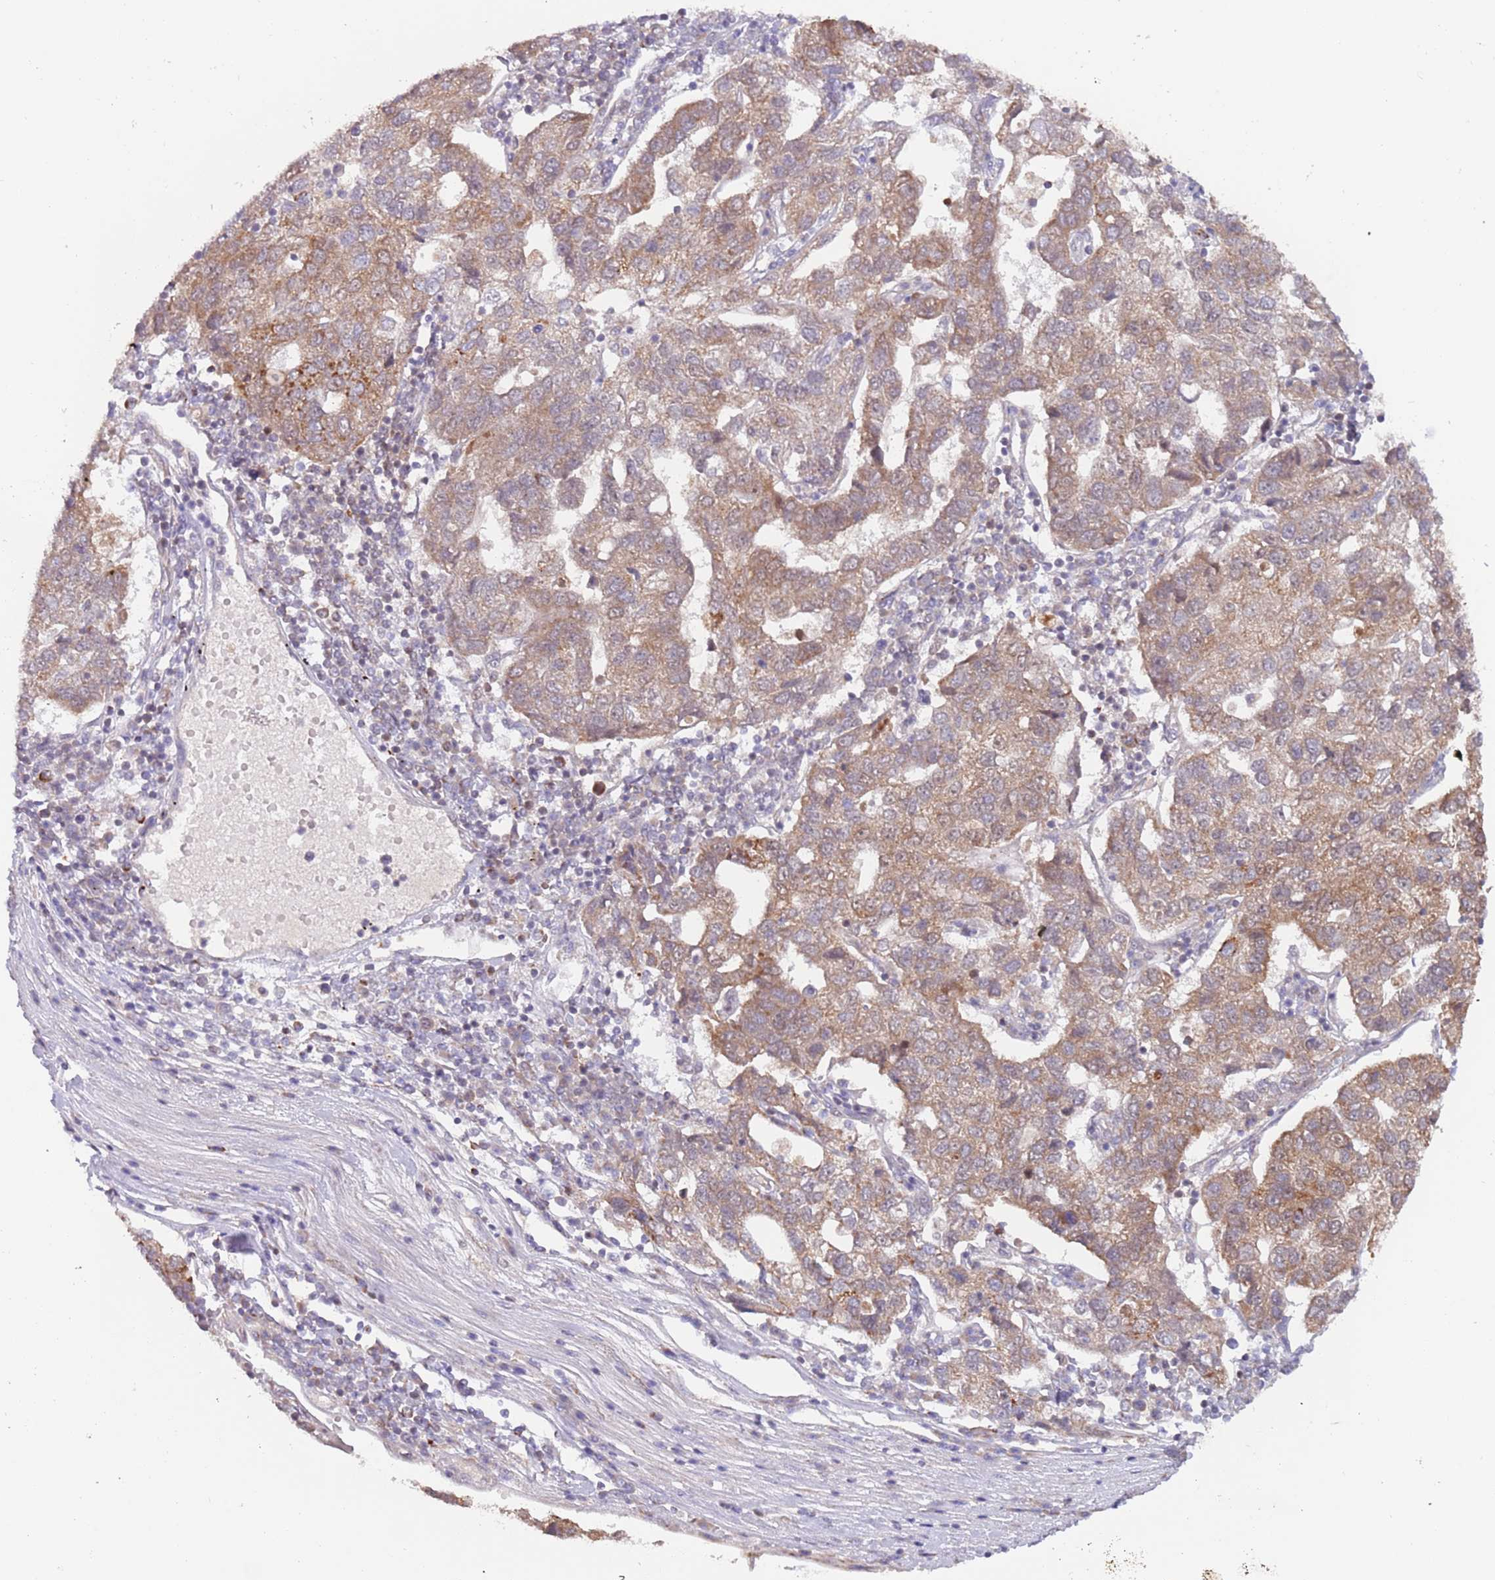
{"staining": {"intensity": "moderate", "quantity": ">75%", "location": "cytoplasmic/membranous"}, "tissue": "pancreatic cancer", "cell_type": "Tumor cells", "image_type": "cancer", "snomed": [{"axis": "morphology", "description": "Adenocarcinoma, NOS"}, {"axis": "topography", "description": "Pancreas"}], "caption": "Adenocarcinoma (pancreatic) stained for a protein (brown) demonstrates moderate cytoplasmic/membranous positive positivity in approximately >75% of tumor cells.", "gene": "TIMM13", "patient": {"sex": "female", "age": 61}}